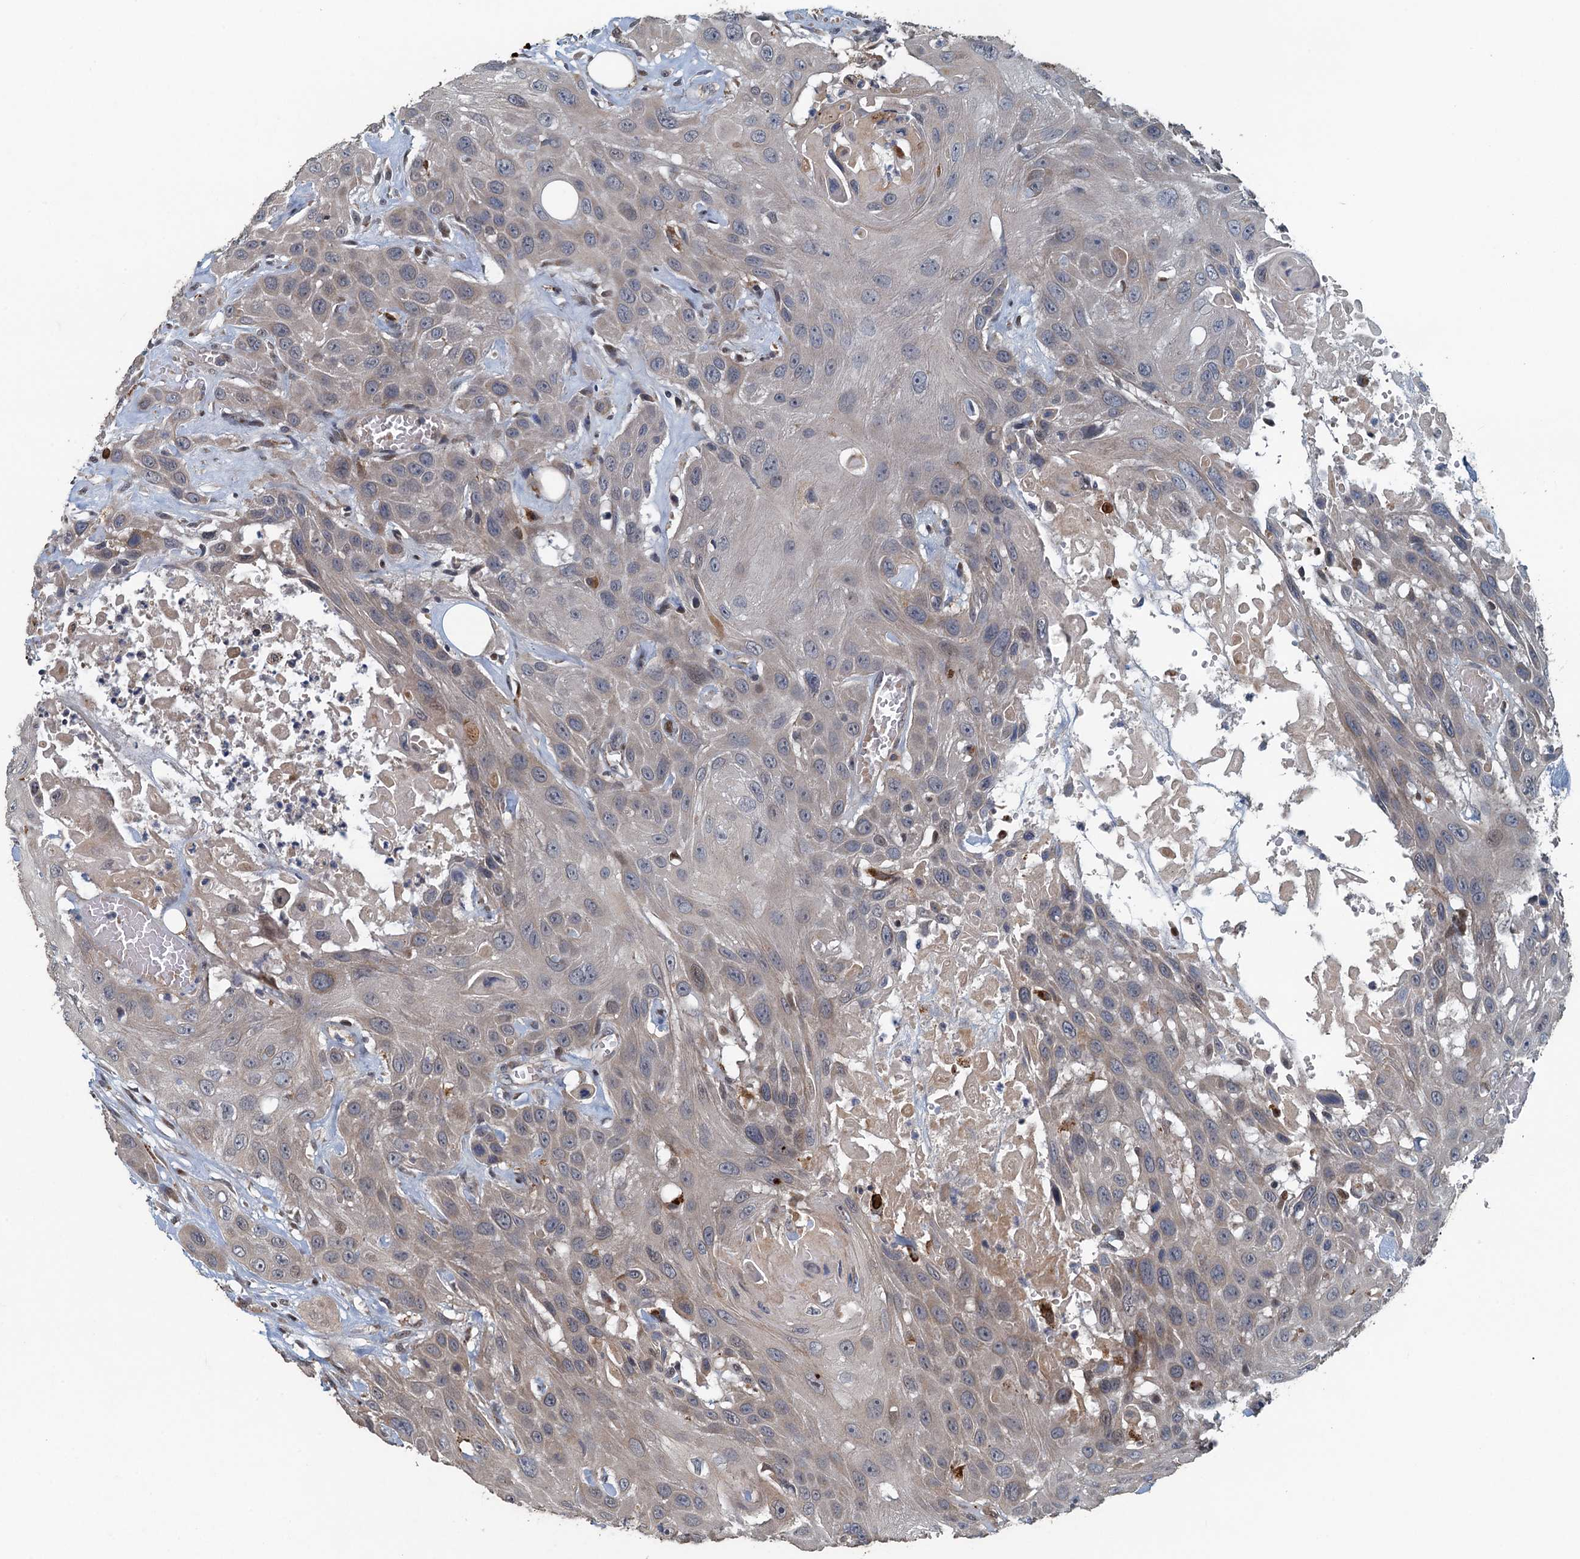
{"staining": {"intensity": "weak", "quantity": "<25%", "location": "cytoplasmic/membranous"}, "tissue": "head and neck cancer", "cell_type": "Tumor cells", "image_type": "cancer", "snomed": [{"axis": "morphology", "description": "Squamous cell carcinoma, NOS"}, {"axis": "topography", "description": "Head-Neck"}], "caption": "High magnification brightfield microscopy of head and neck cancer (squamous cell carcinoma) stained with DAB (3,3'-diaminobenzidine) (brown) and counterstained with hematoxylin (blue): tumor cells show no significant positivity.", "gene": "AGRN", "patient": {"sex": "male", "age": 81}}